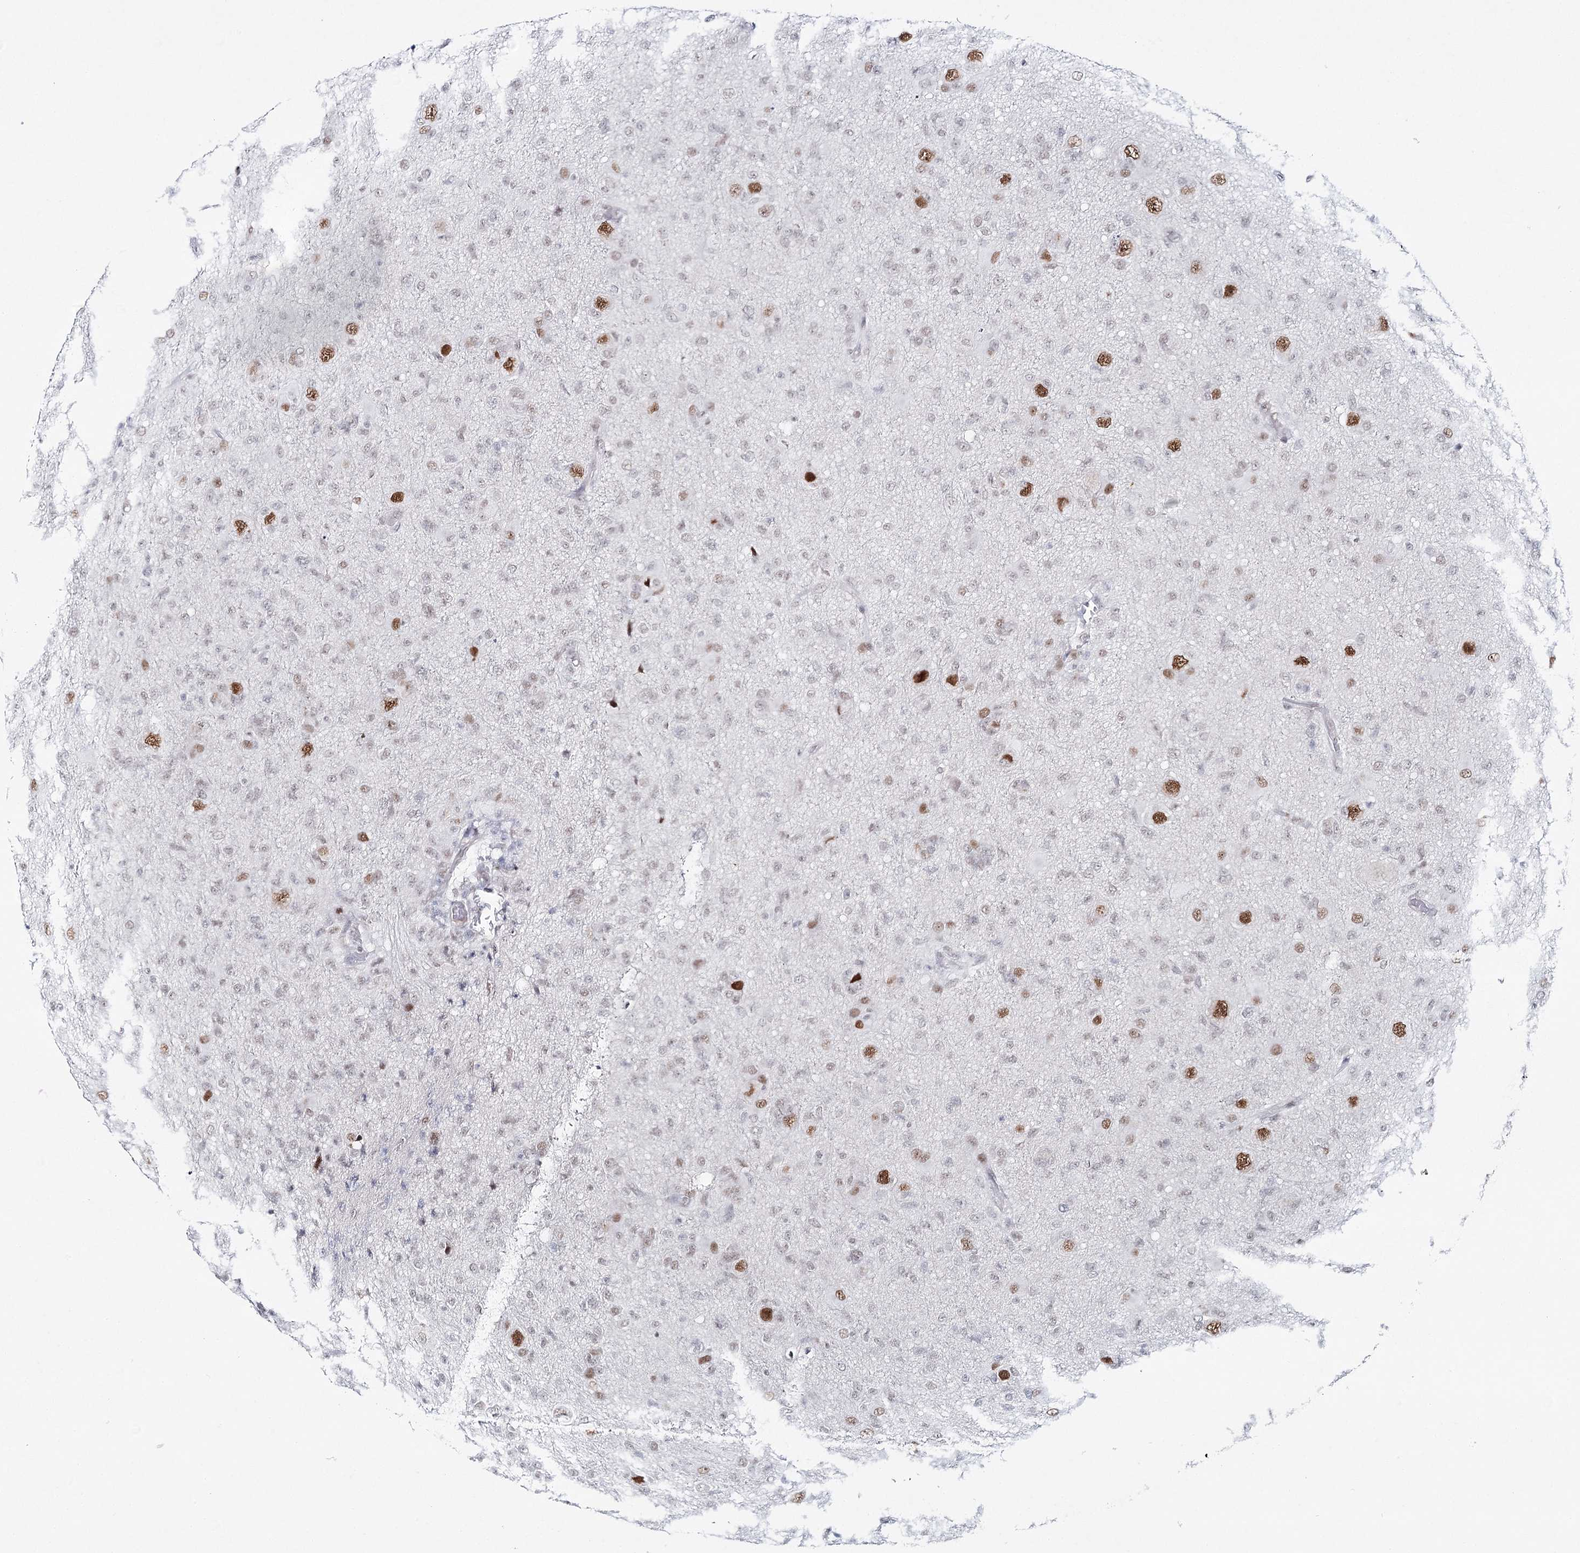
{"staining": {"intensity": "strong", "quantity": "<25%", "location": "nuclear"}, "tissue": "glioma", "cell_type": "Tumor cells", "image_type": "cancer", "snomed": [{"axis": "morphology", "description": "Glioma, malignant, High grade"}, {"axis": "topography", "description": "Brain"}], "caption": "Immunohistochemistry of human malignant glioma (high-grade) displays medium levels of strong nuclear staining in approximately <25% of tumor cells.", "gene": "ZC3H8", "patient": {"sex": "female", "age": 57}}